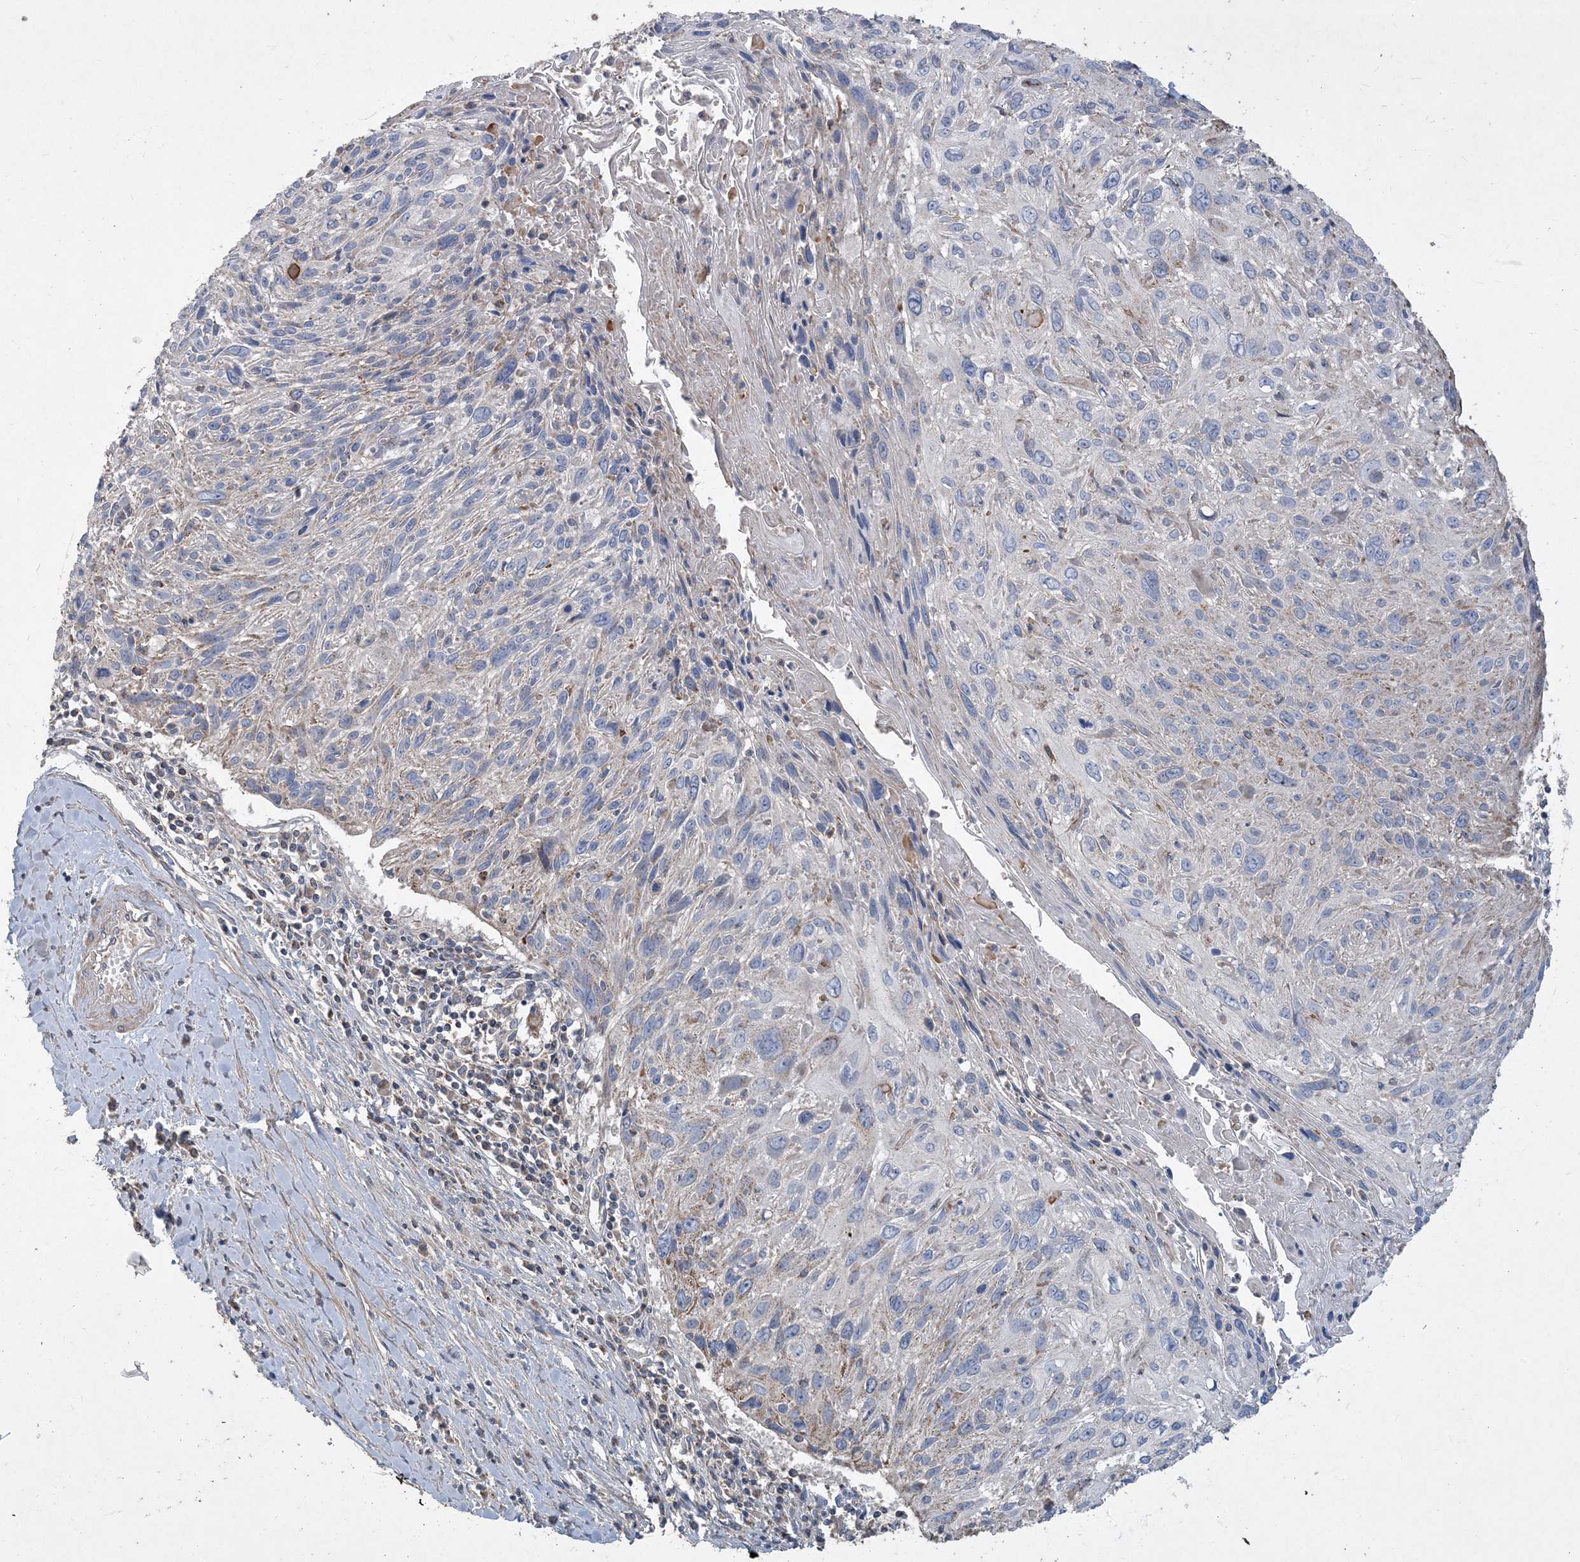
{"staining": {"intensity": "weak", "quantity": "25%-75%", "location": "cytoplasmic/membranous"}, "tissue": "cervical cancer", "cell_type": "Tumor cells", "image_type": "cancer", "snomed": [{"axis": "morphology", "description": "Squamous cell carcinoma, NOS"}, {"axis": "topography", "description": "Cervix"}], "caption": "IHC staining of squamous cell carcinoma (cervical), which exhibits low levels of weak cytoplasmic/membranous staining in approximately 25%-75% of tumor cells indicating weak cytoplasmic/membranous protein expression. The staining was performed using DAB (3,3'-diaminobenzidine) (brown) for protein detection and nuclei were counterstained in hematoxylin (blue).", "gene": "ECHDC1", "patient": {"sex": "female", "age": 51}}